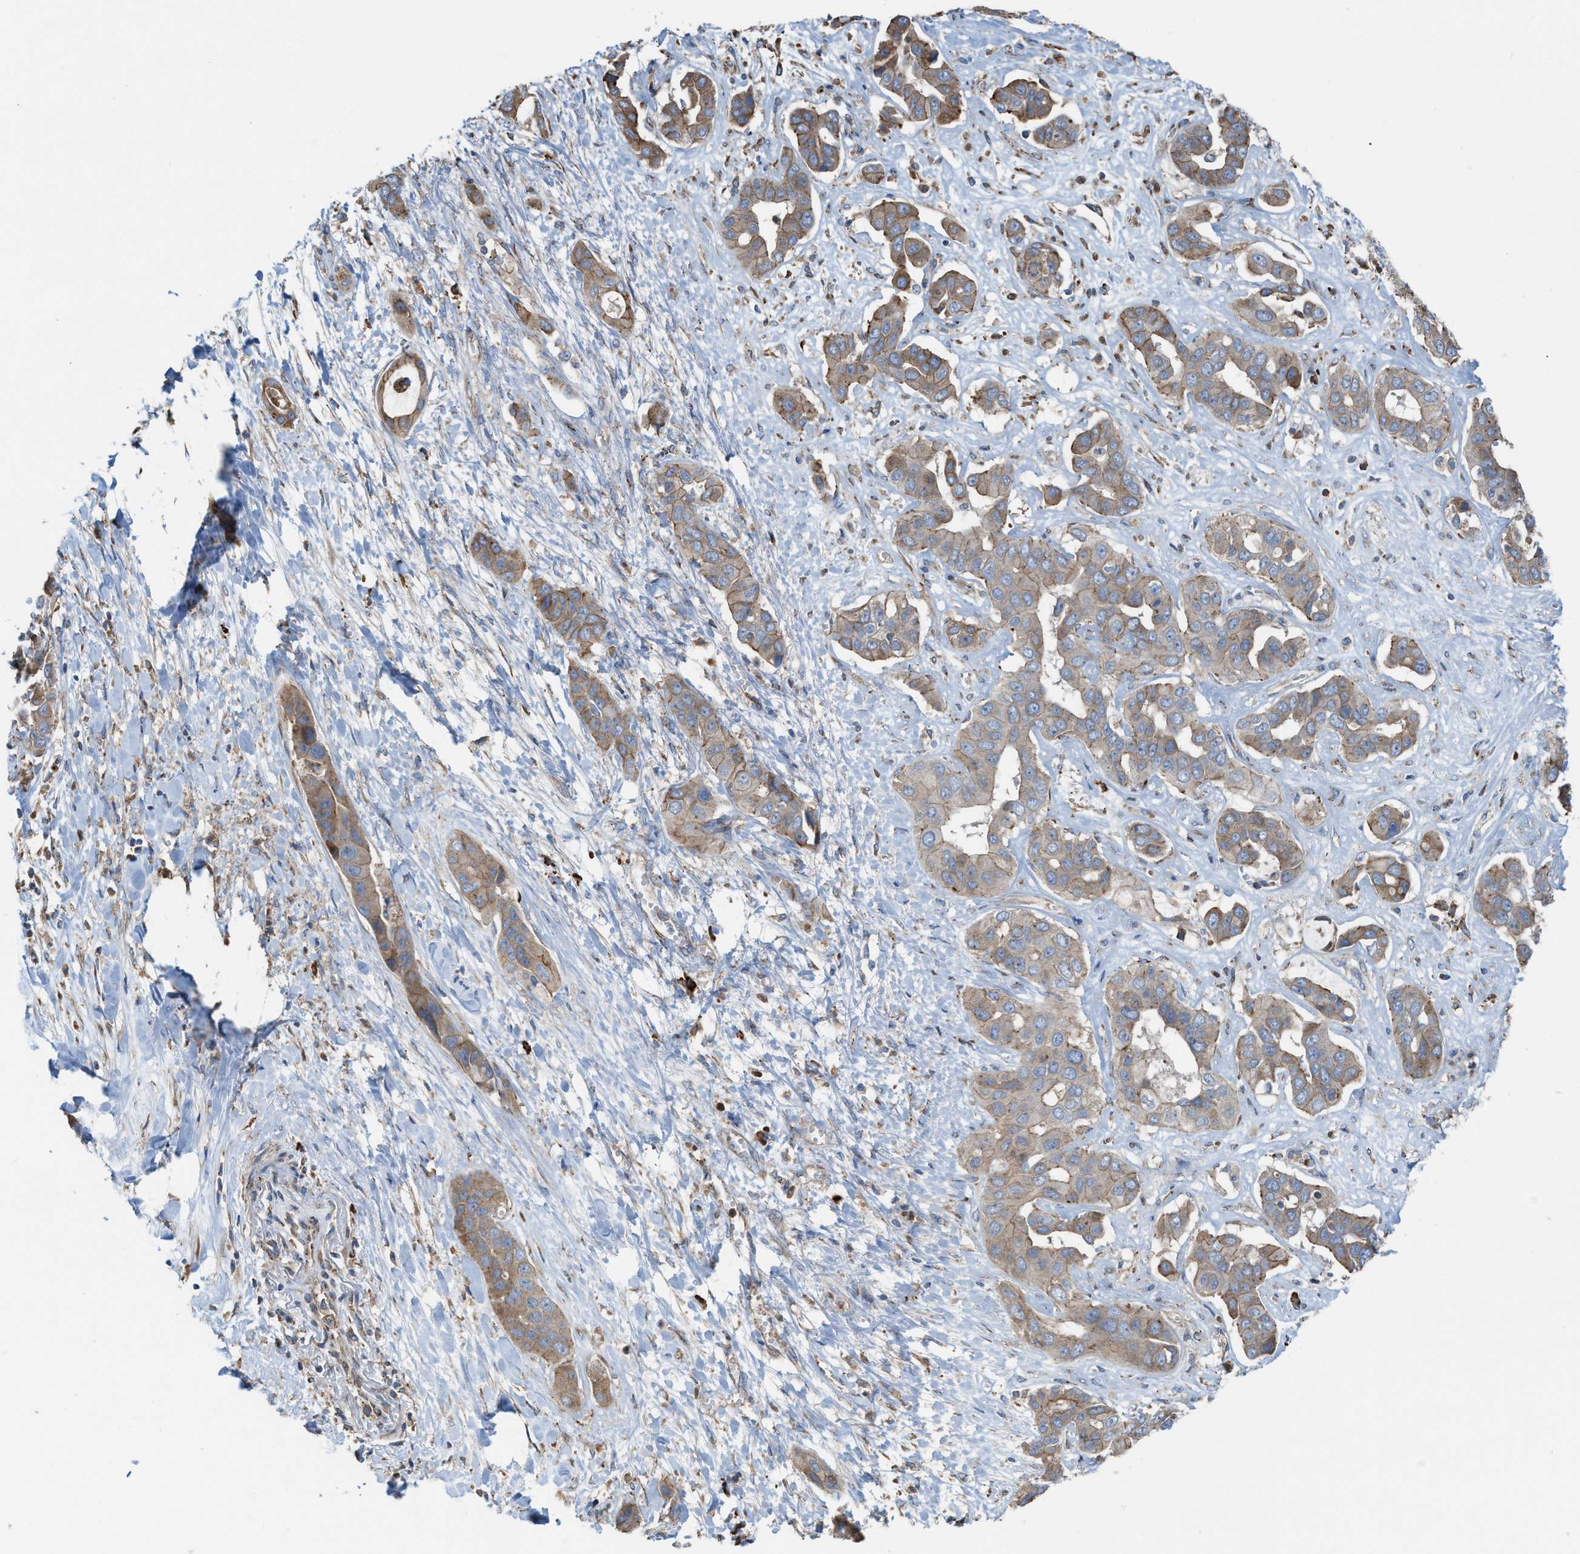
{"staining": {"intensity": "weak", "quantity": ">75%", "location": "cytoplasmic/membranous"}, "tissue": "liver cancer", "cell_type": "Tumor cells", "image_type": "cancer", "snomed": [{"axis": "morphology", "description": "Cholangiocarcinoma"}, {"axis": "topography", "description": "Liver"}], "caption": "Cholangiocarcinoma (liver) tissue demonstrates weak cytoplasmic/membranous staining in about >75% of tumor cells, visualized by immunohistochemistry. (Stains: DAB in brown, nuclei in blue, Microscopy: brightfield microscopy at high magnification).", "gene": "PLAA", "patient": {"sex": "female", "age": 52}}